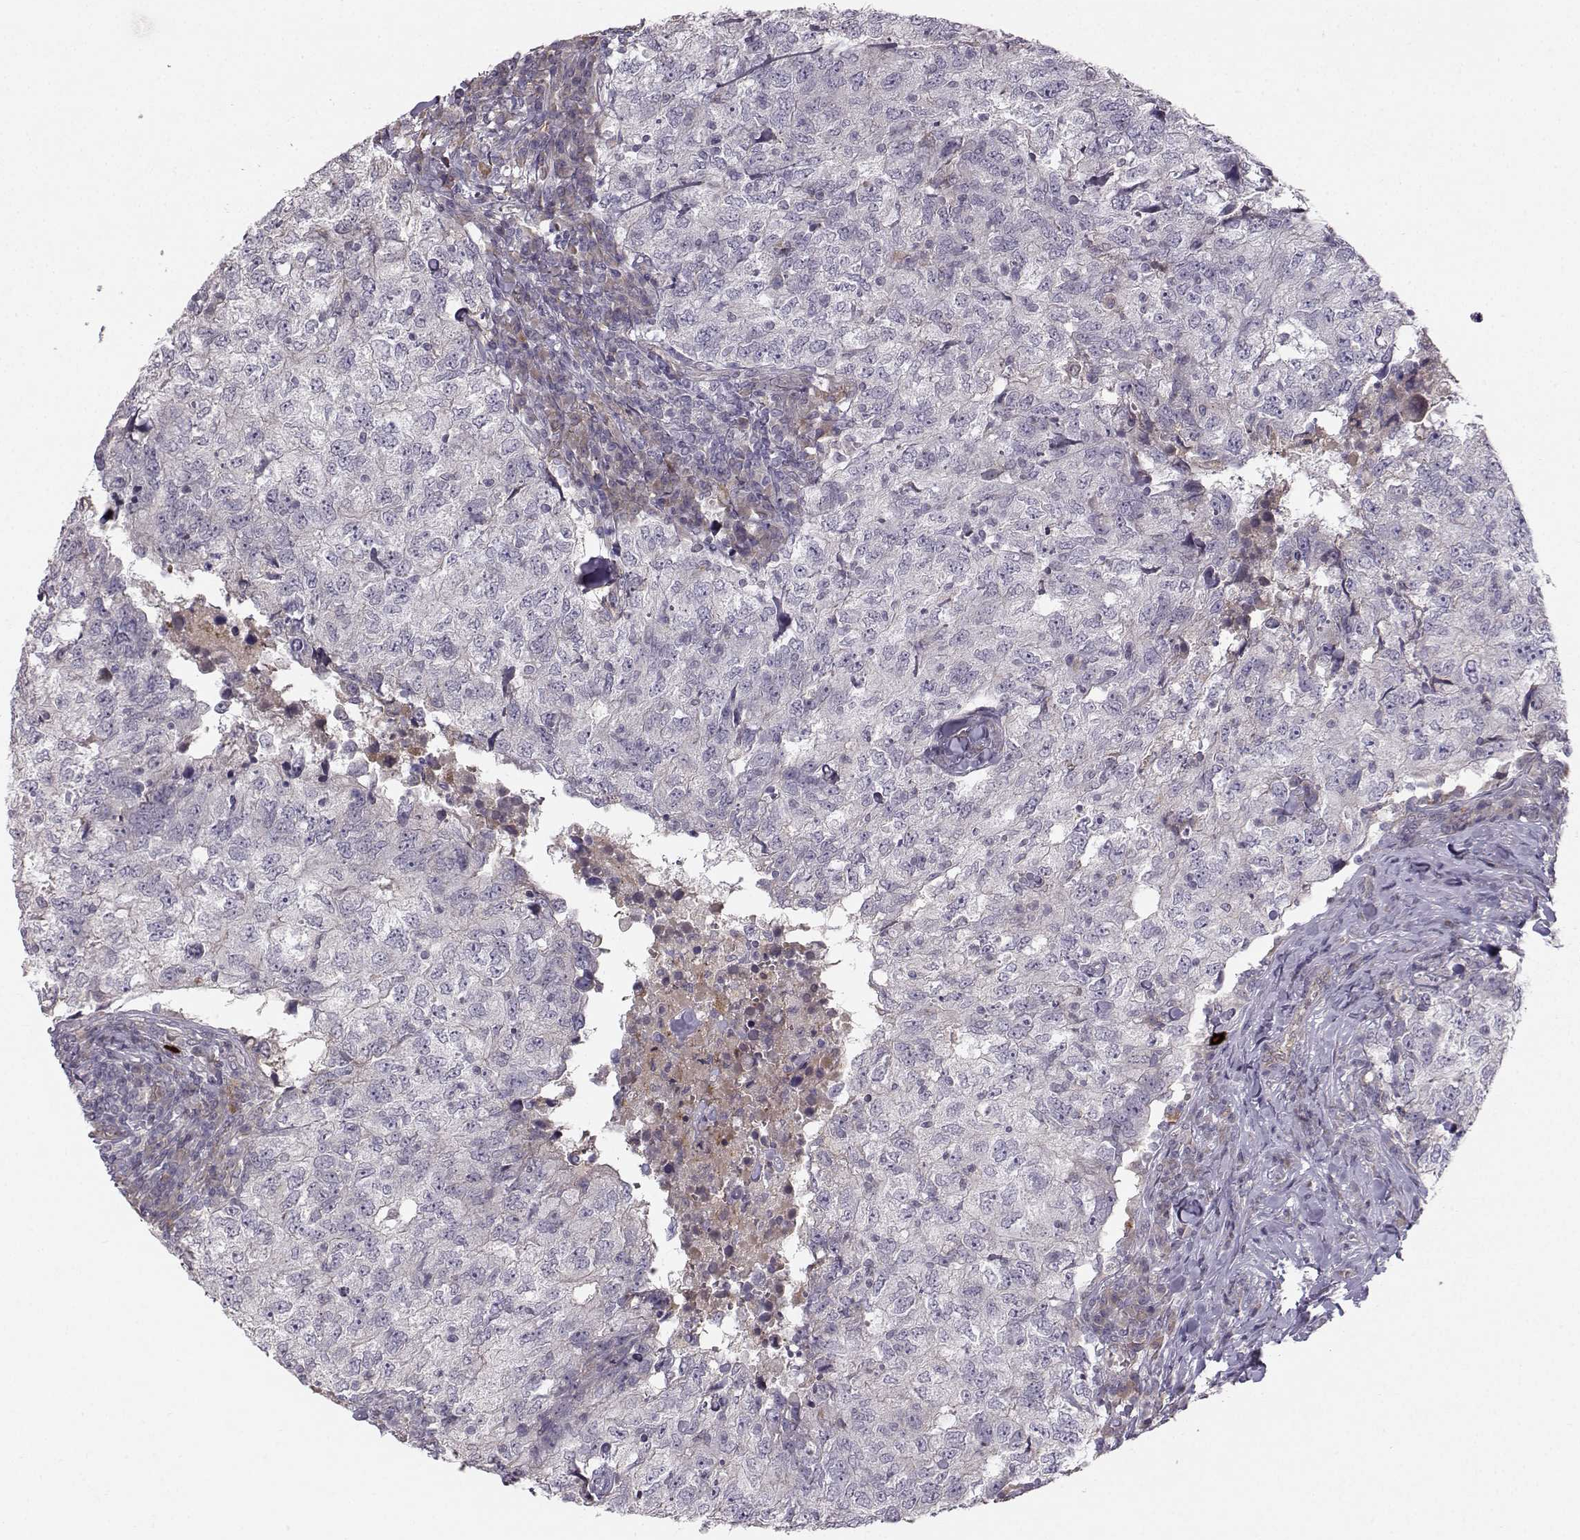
{"staining": {"intensity": "negative", "quantity": "none", "location": "none"}, "tissue": "breast cancer", "cell_type": "Tumor cells", "image_type": "cancer", "snomed": [{"axis": "morphology", "description": "Duct carcinoma"}, {"axis": "topography", "description": "Breast"}], "caption": "This histopathology image is of breast cancer stained with immunohistochemistry to label a protein in brown with the nuclei are counter-stained blue. There is no staining in tumor cells.", "gene": "OPRD1", "patient": {"sex": "female", "age": 30}}